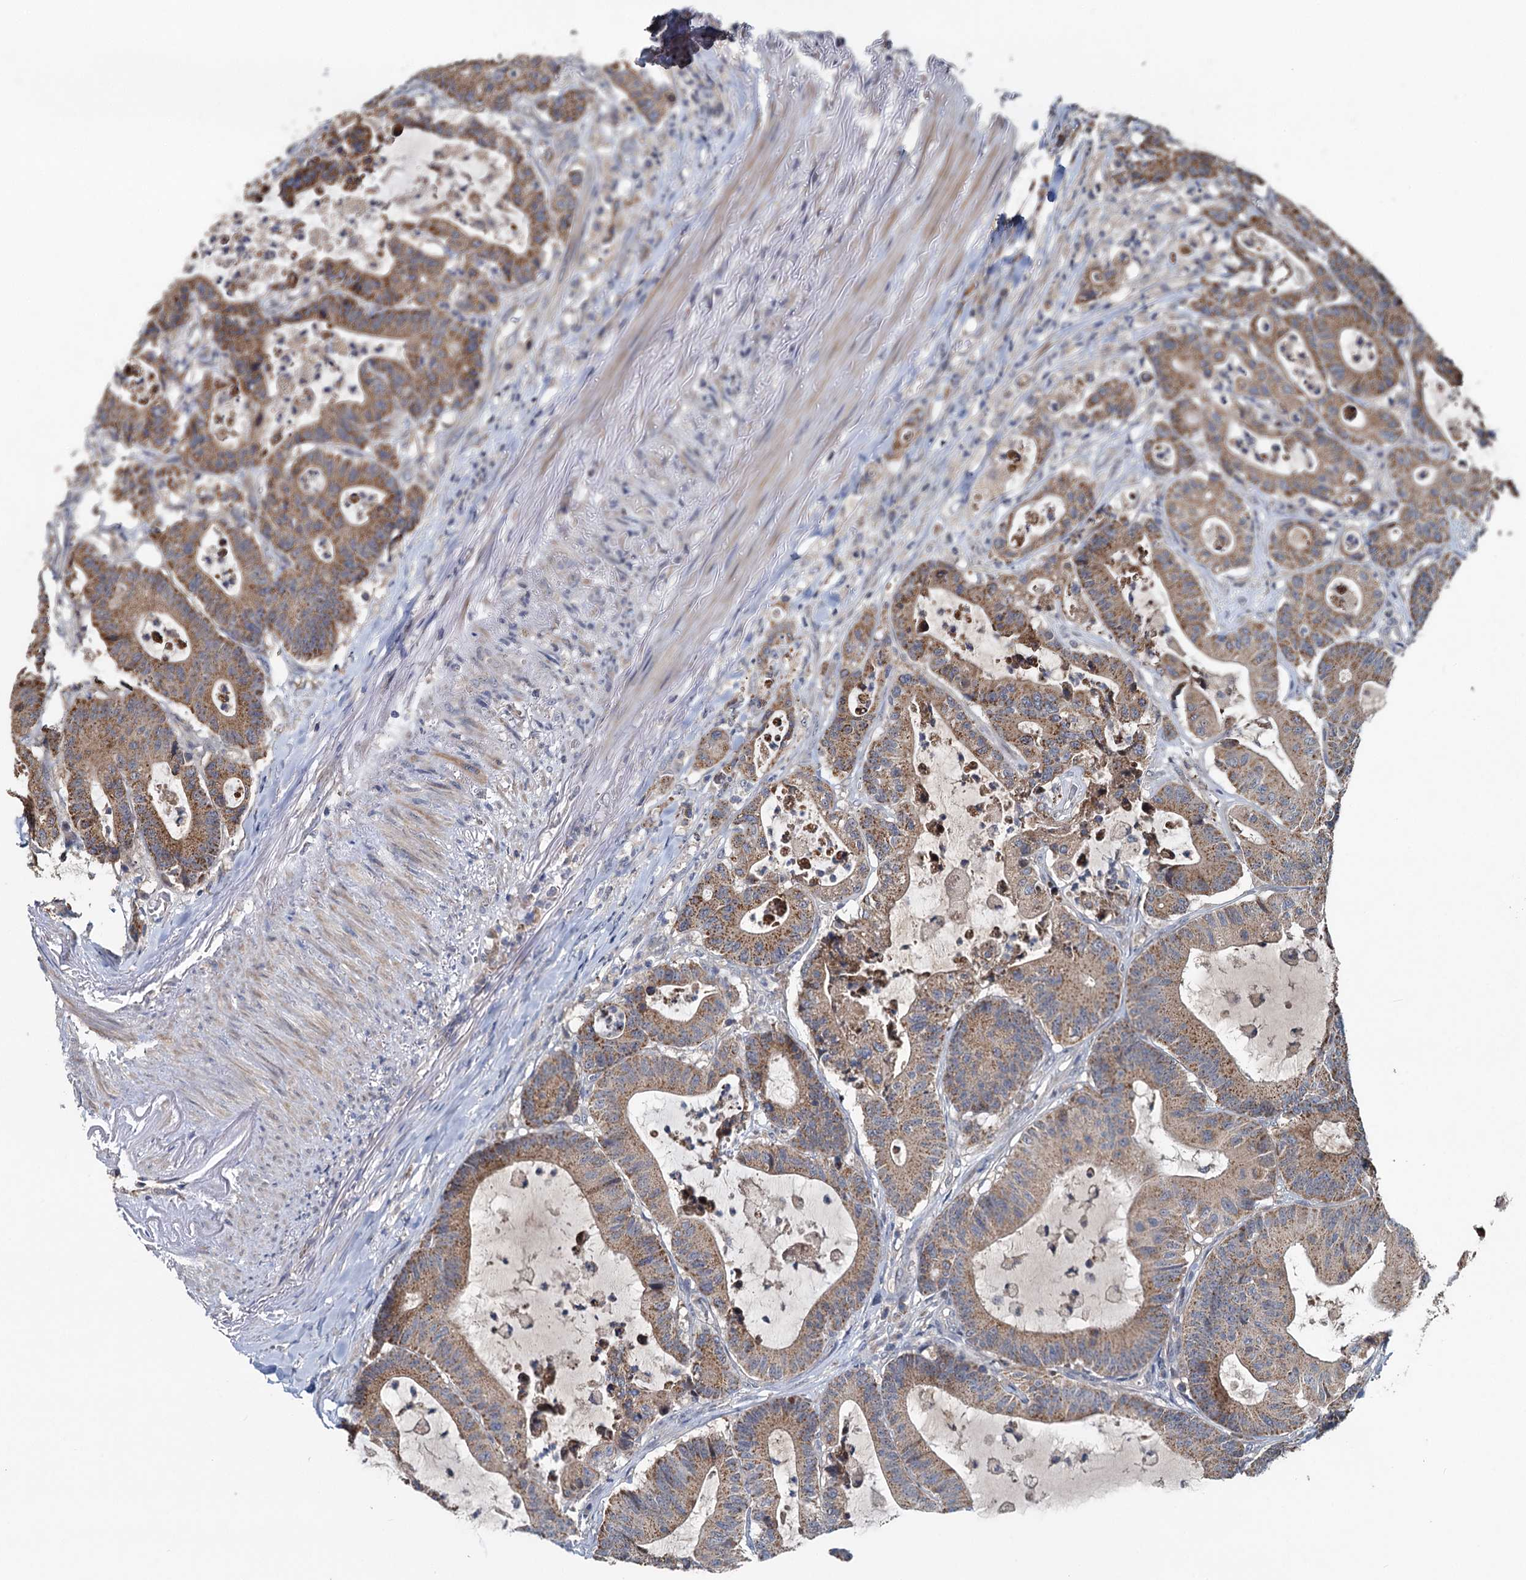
{"staining": {"intensity": "moderate", "quantity": ">75%", "location": "cytoplasmic/membranous"}, "tissue": "colorectal cancer", "cell_type": "Tumor cells", "image_type": "cancer", "snomed": [{"axis": "morphology", "description": "Adenocarcinoma, NOS"}, {"axis": "topography", "description": "Colon"}], "caption": "Moderate cytoplasmic/membranous positivity for a protein is identified in approximately >75% of tumor cells of colorectal cancer using immunohistochemistry.", "gene": "OTUB1", "patient": {"sex": "female", "age": 84}}